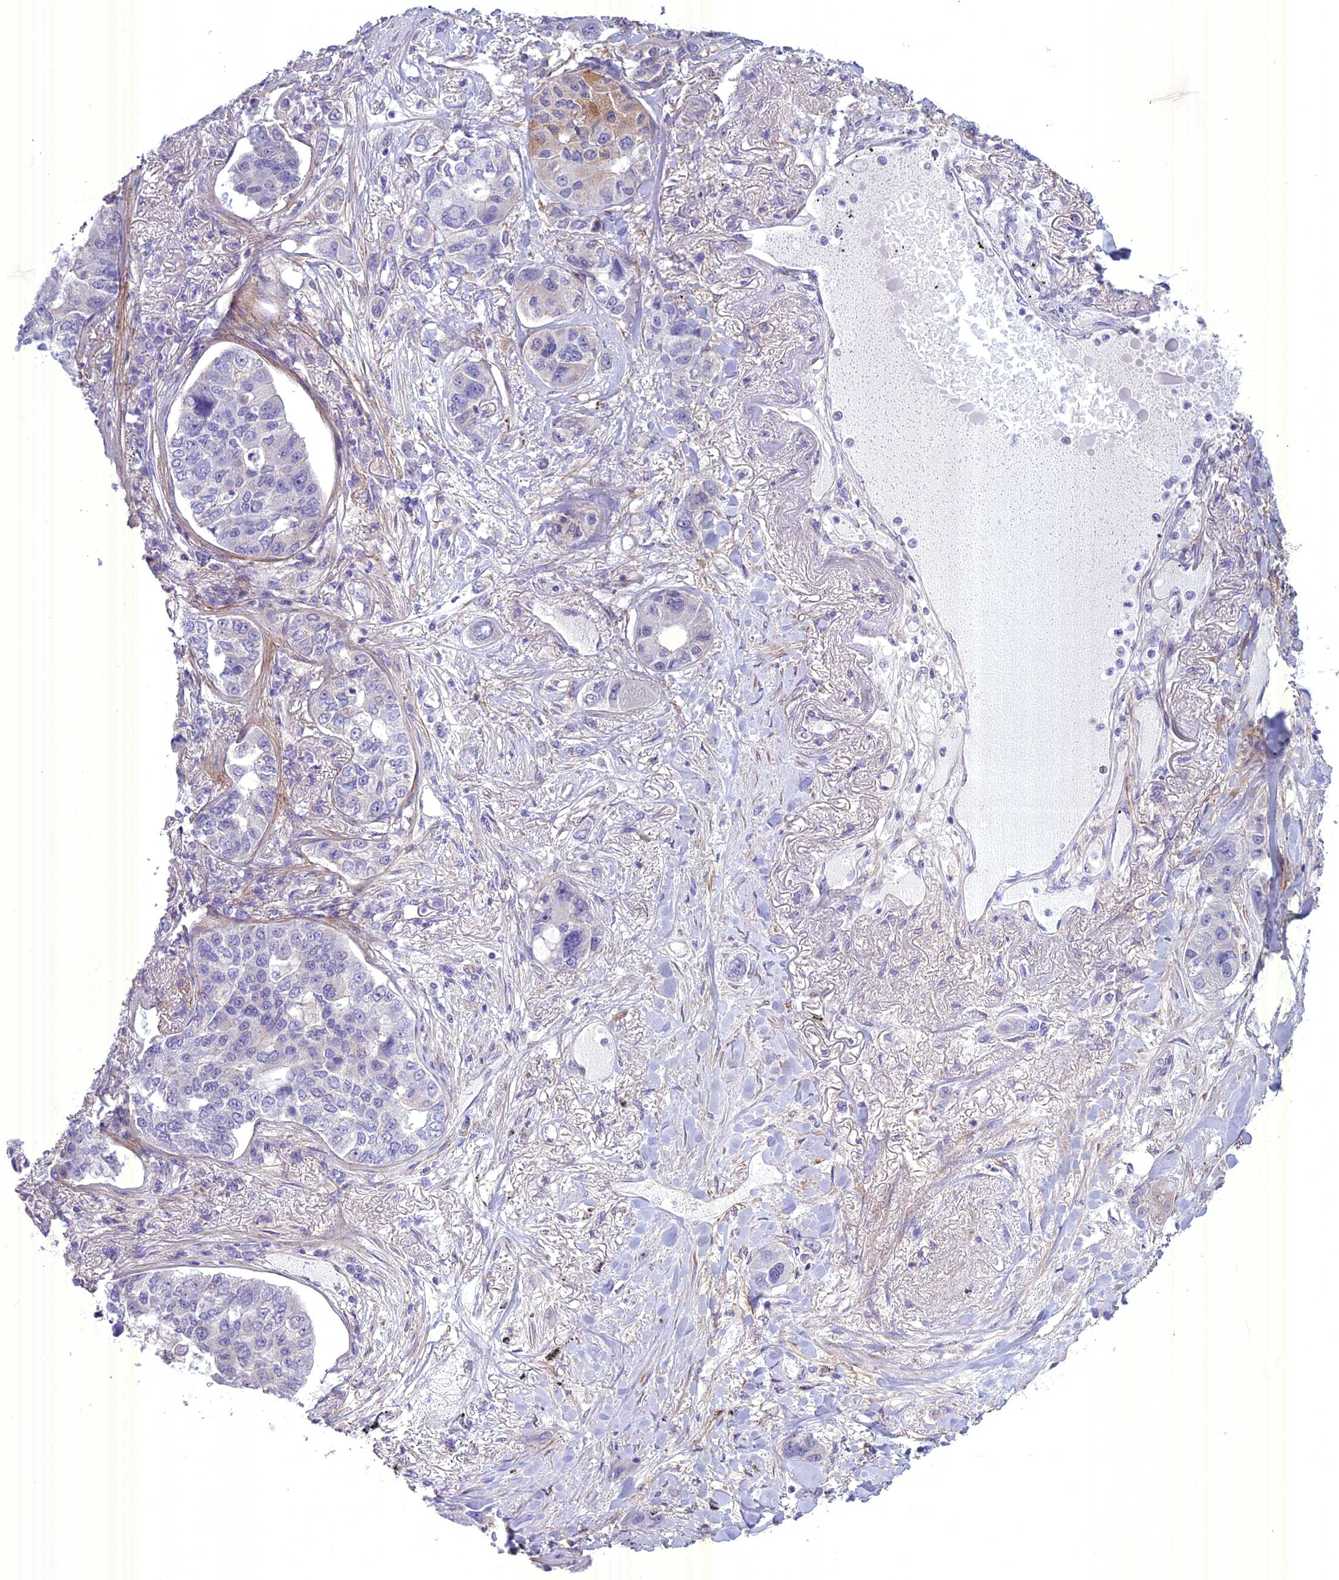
{"staining": {"intensity": "negative", "quantity": "none", "location": "none"}, "tissue": "lung cancer", "cell_type": "Tumor cells", "image_type": "cancer", "snomed": [{"axis": "morphology", "description": "Adenocarcinoma, NOS"}, {"axis": "topography", "description": "Lung"}], "caption": "Tumor cells show no significant protein expression in lung adenocarcinoma.", "gene": "SPHKAP", "patient": {"sex": "male", "age": 49}}